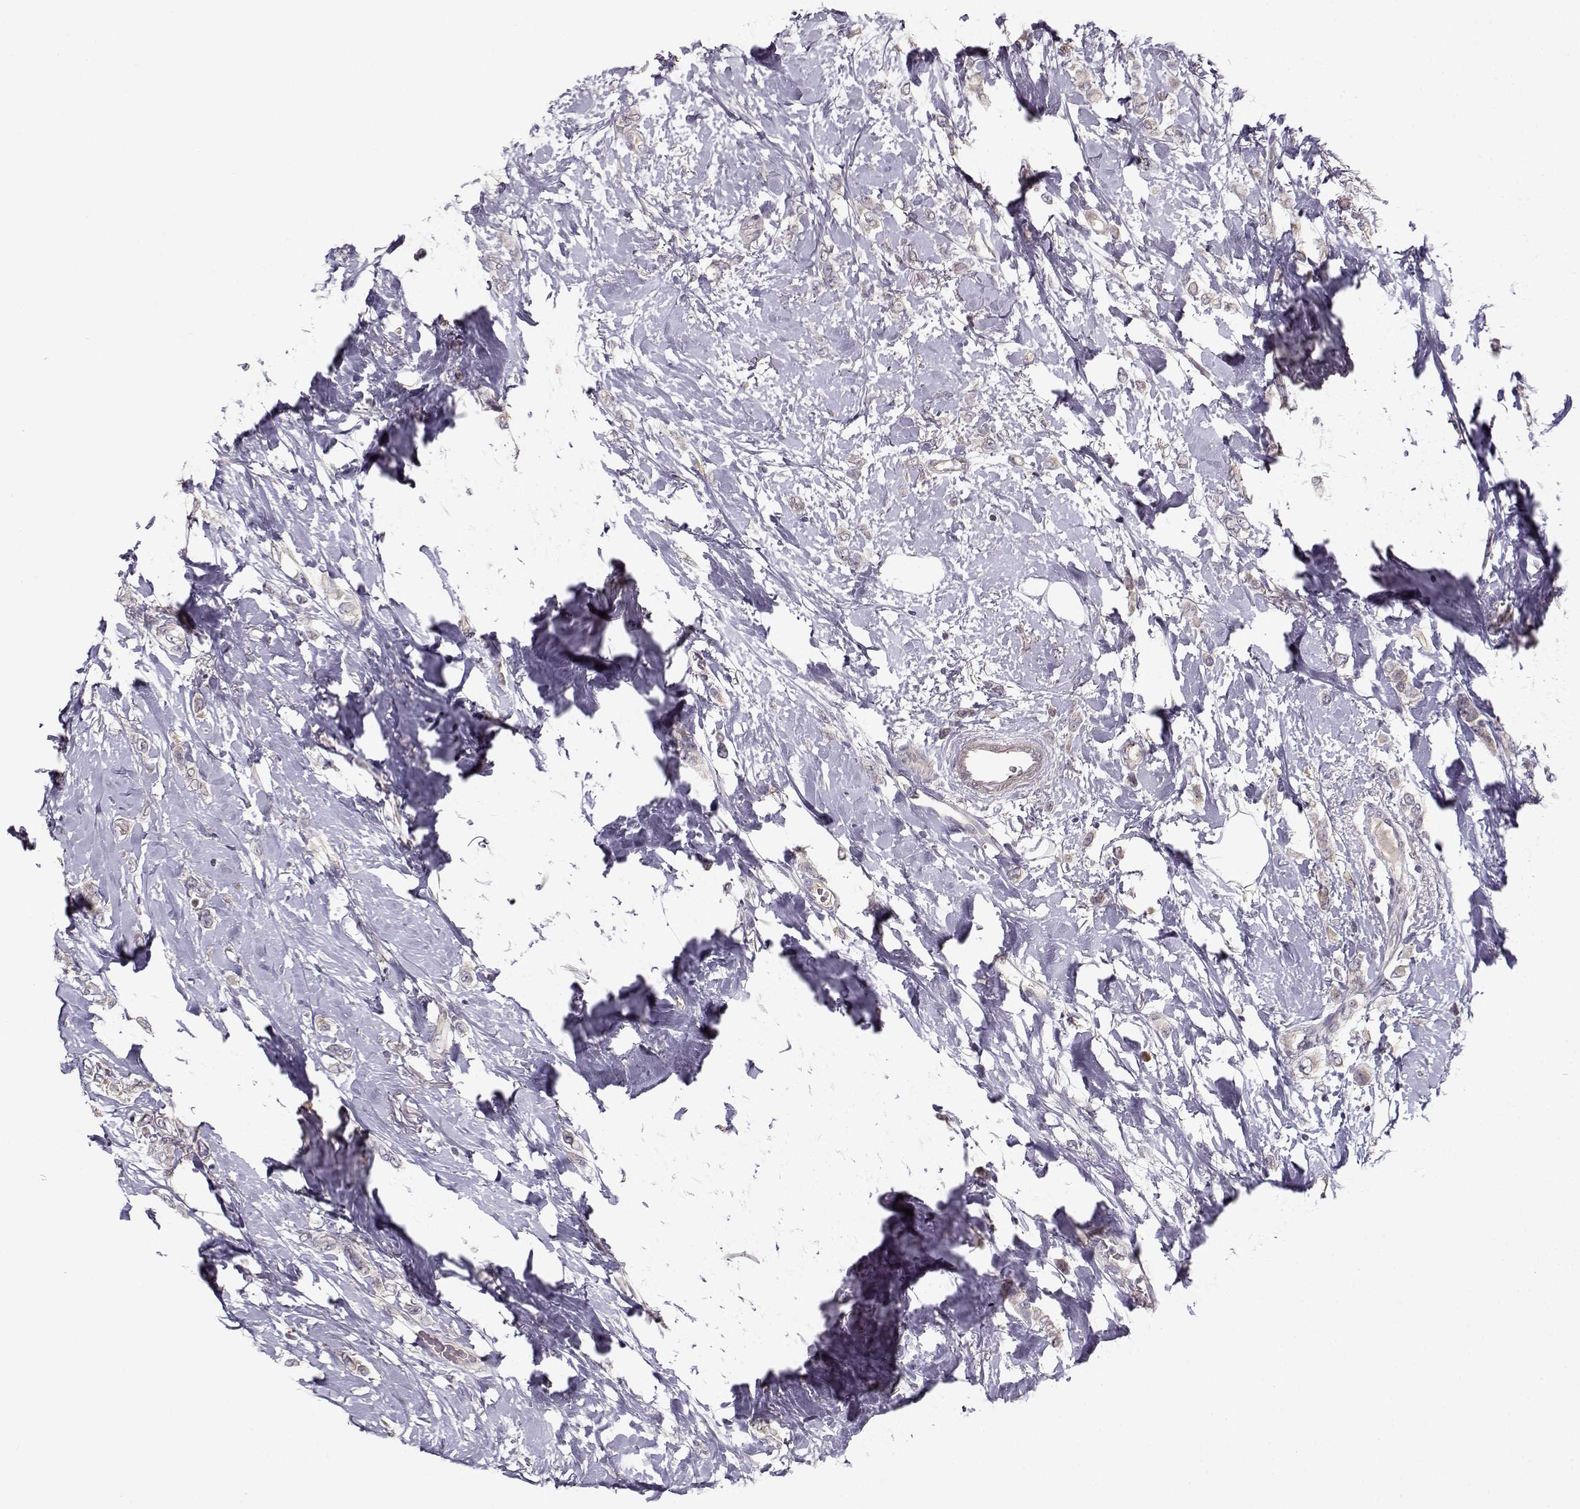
{"staining": {"intensity": "negative", "quantity": "none", "location": "none"}, "tissue": "breast cancer", "cell_type": "Tumor cells", "image_type": "cancer", "snomed": [{"axis": "morphology", "description": "Lobular carcinoma"}, {"axis": "topography", "description": "Breast"}], "caption": "DAB immunohistochemical staining of human breast cancer (lobular carcinoma) demonstrates no significant expression in tumor cells. The staining was performed using DAB (3,3'-diaminobenzidine) to visualize the protein expression in brown, while the nuclei were stained in blue with hematoxylin (Magnification: 20x).", "gene": "ENTPD8", "patient": {"sex": "female", "age": 66}}